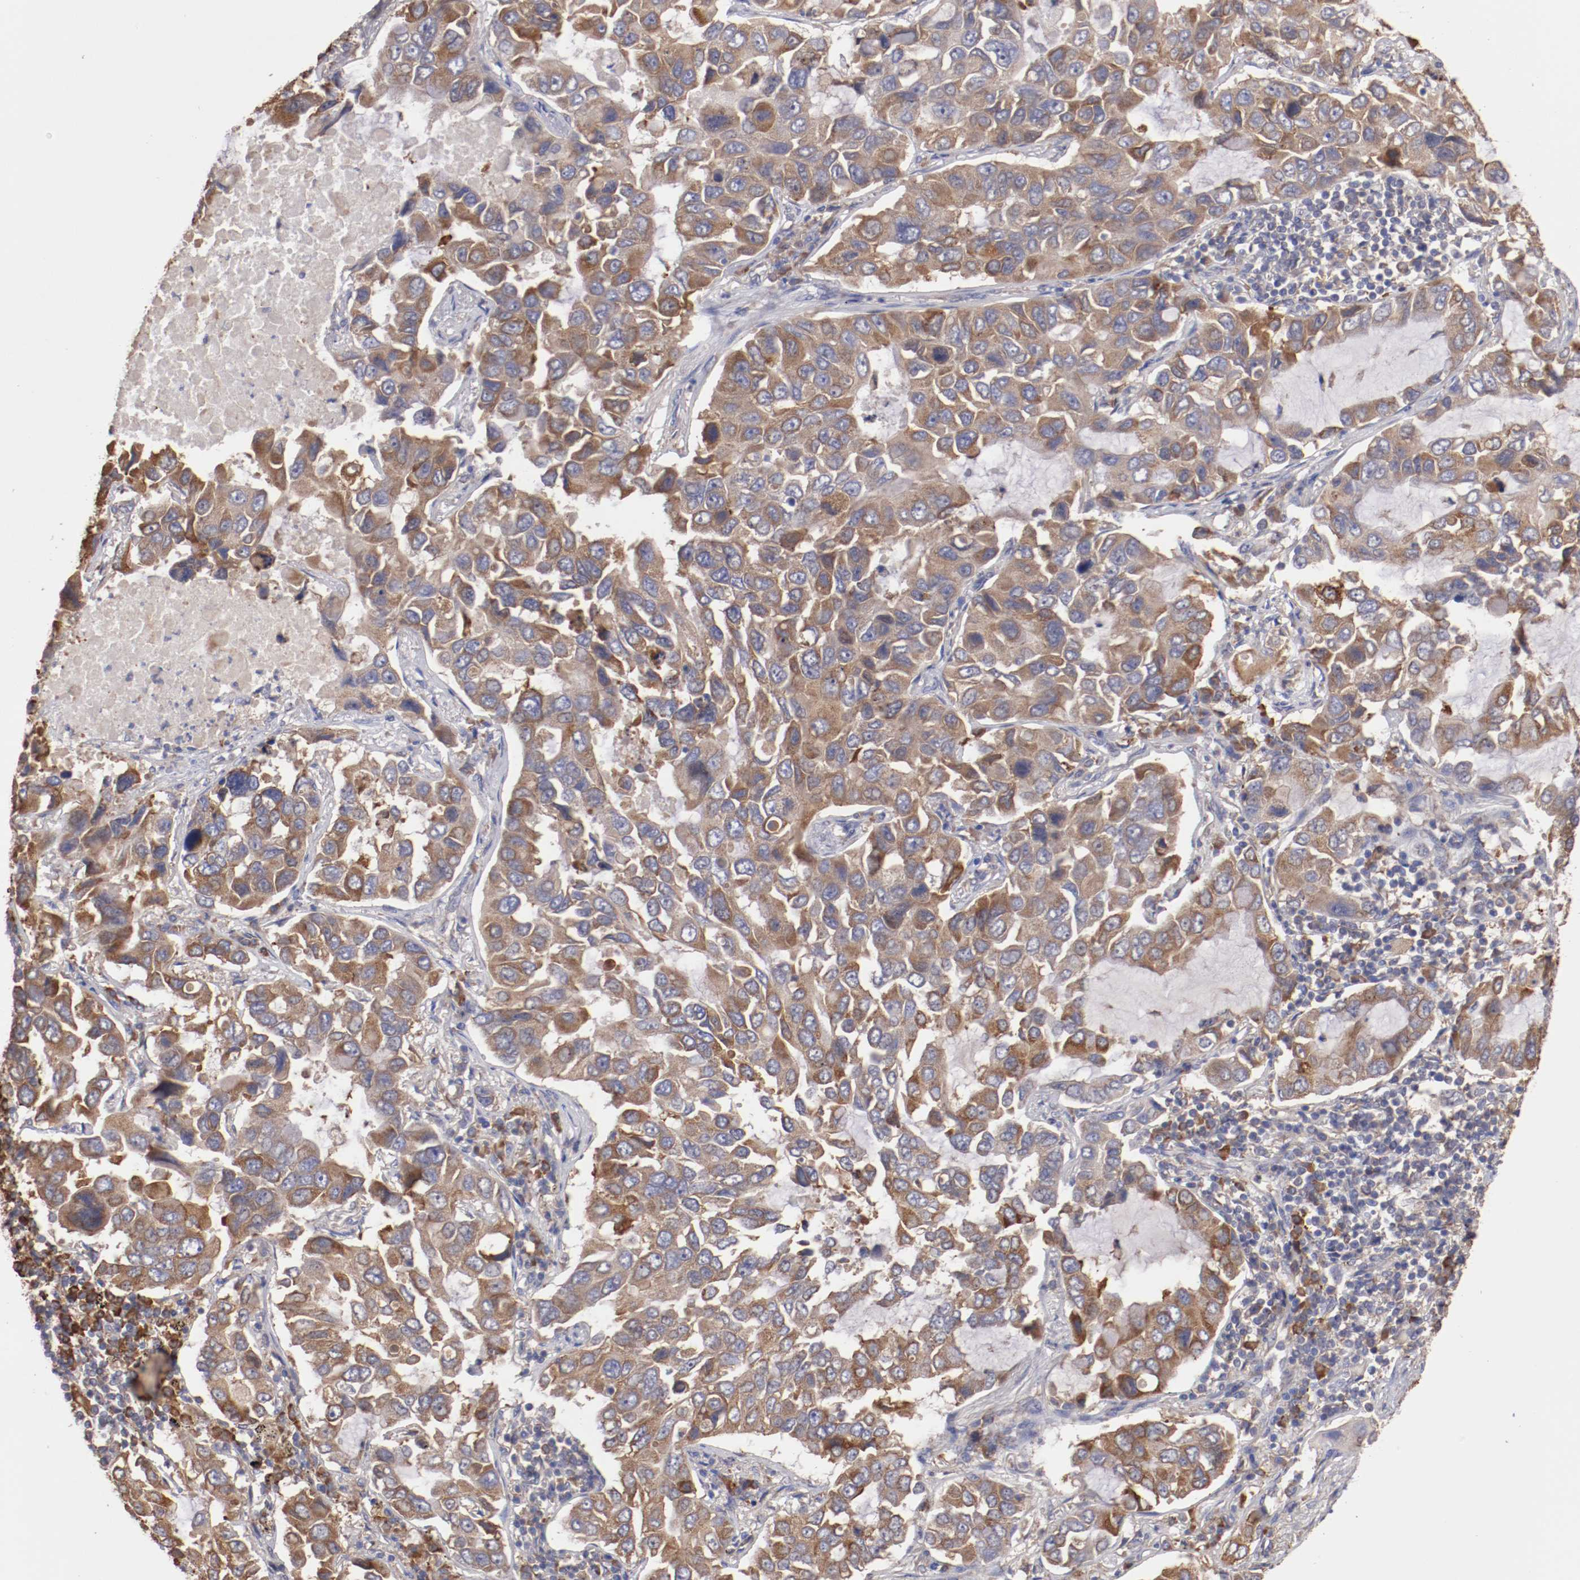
{"staining": {"intensity": "moderate", "quantity": ">75%", "location": "cytoplasmic/membranous"}, "tissue": "lung cancer", "cell_type": "Tumor cells", "image_type": "cancer", "snomed": [{"axis": "morphology", "description": "Adenocarcinoma, NOS"}, {"axis": "topography", "description": "Lung"}], "caption": "Lung cancer tissue reveals moderate cytoplasmic/membranous expression in approximately >75% of tumor cells, visualized by immunohistochemistry.", "gene": "NFKBIE", "patient": {"sex": "male", "age": 64}}